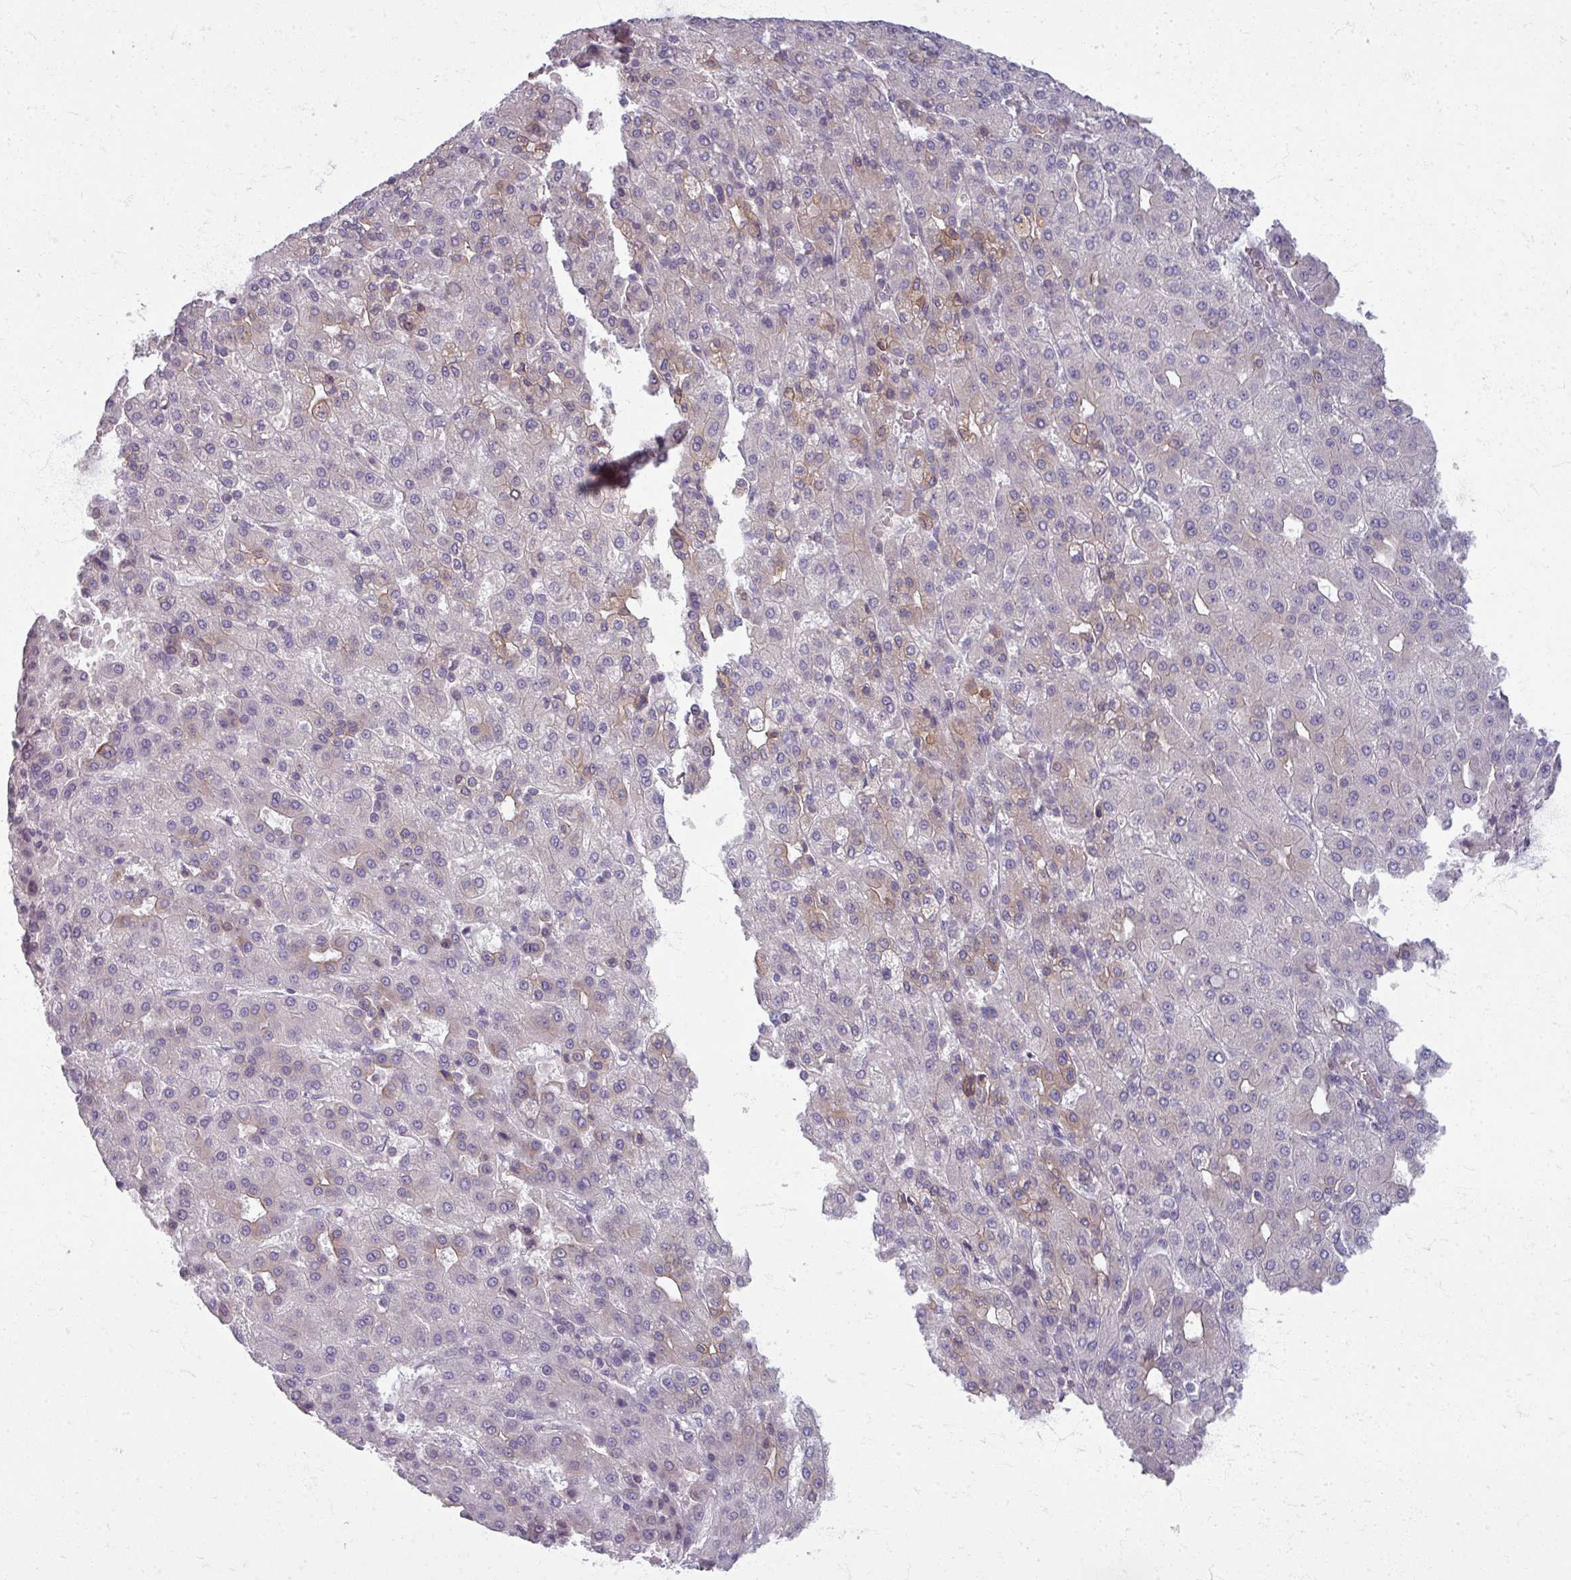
{"staining": {"intensity": "weak", "quantity": "<25%", "location": "cytoplasmic/membranous"}, "tissue": "liver cancer", "cell_type": "Tumor cells", "image_type": "cancer", "snomed": [{"axis": "morphology", "description": "Carcinoma, Hepatocellular, NOS"}, {"axis": "topography", "description": "Liver"}], "caption": "Tumor cells show no significant protein positivity in liver cancer.", "gene": "TTLL7", "patient": {"sex": "male", "age": 65}}